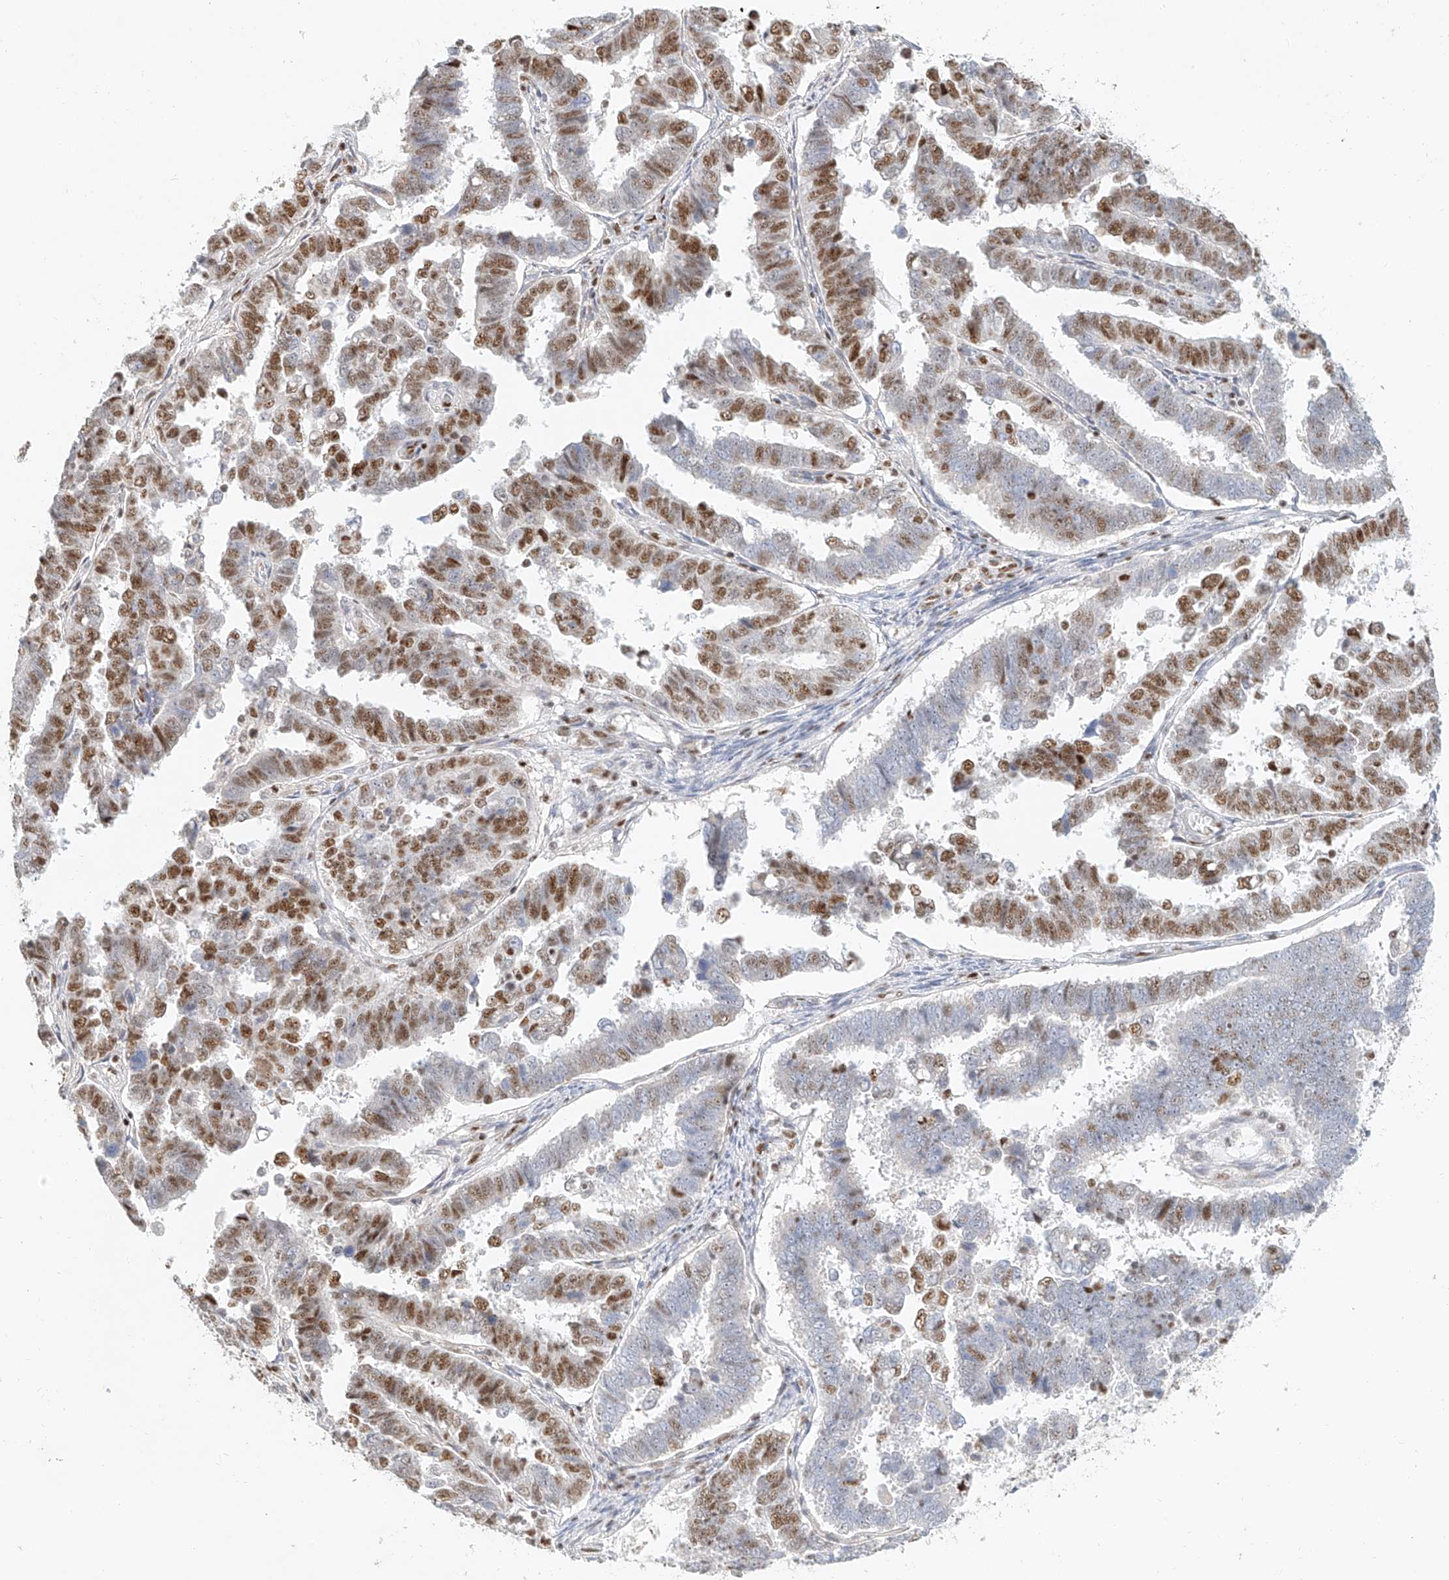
{"staining": {"intensity": "moderate", "quantity": "25%-75%", "location": "nuclear"}, "tissue": "endometrial cancer", "cell_type": "Tumor cells", "image_type": "cancer", "snomed": [{"axis": "morphology", "description": "Adenocarcinoma, NOS"}, {"axis": "topography", "description": "Endometrium"}], "caption": "Immunohistochemical staining of human endometrial cancer displays medium levels of moderate nuclear expression in approximately 25%-75% of tumor cells. (Brightfield microscopy of DAB IHC at high magnification).", "gene": "CXorf58", "patient": {"sex": "female", "age": 75}}